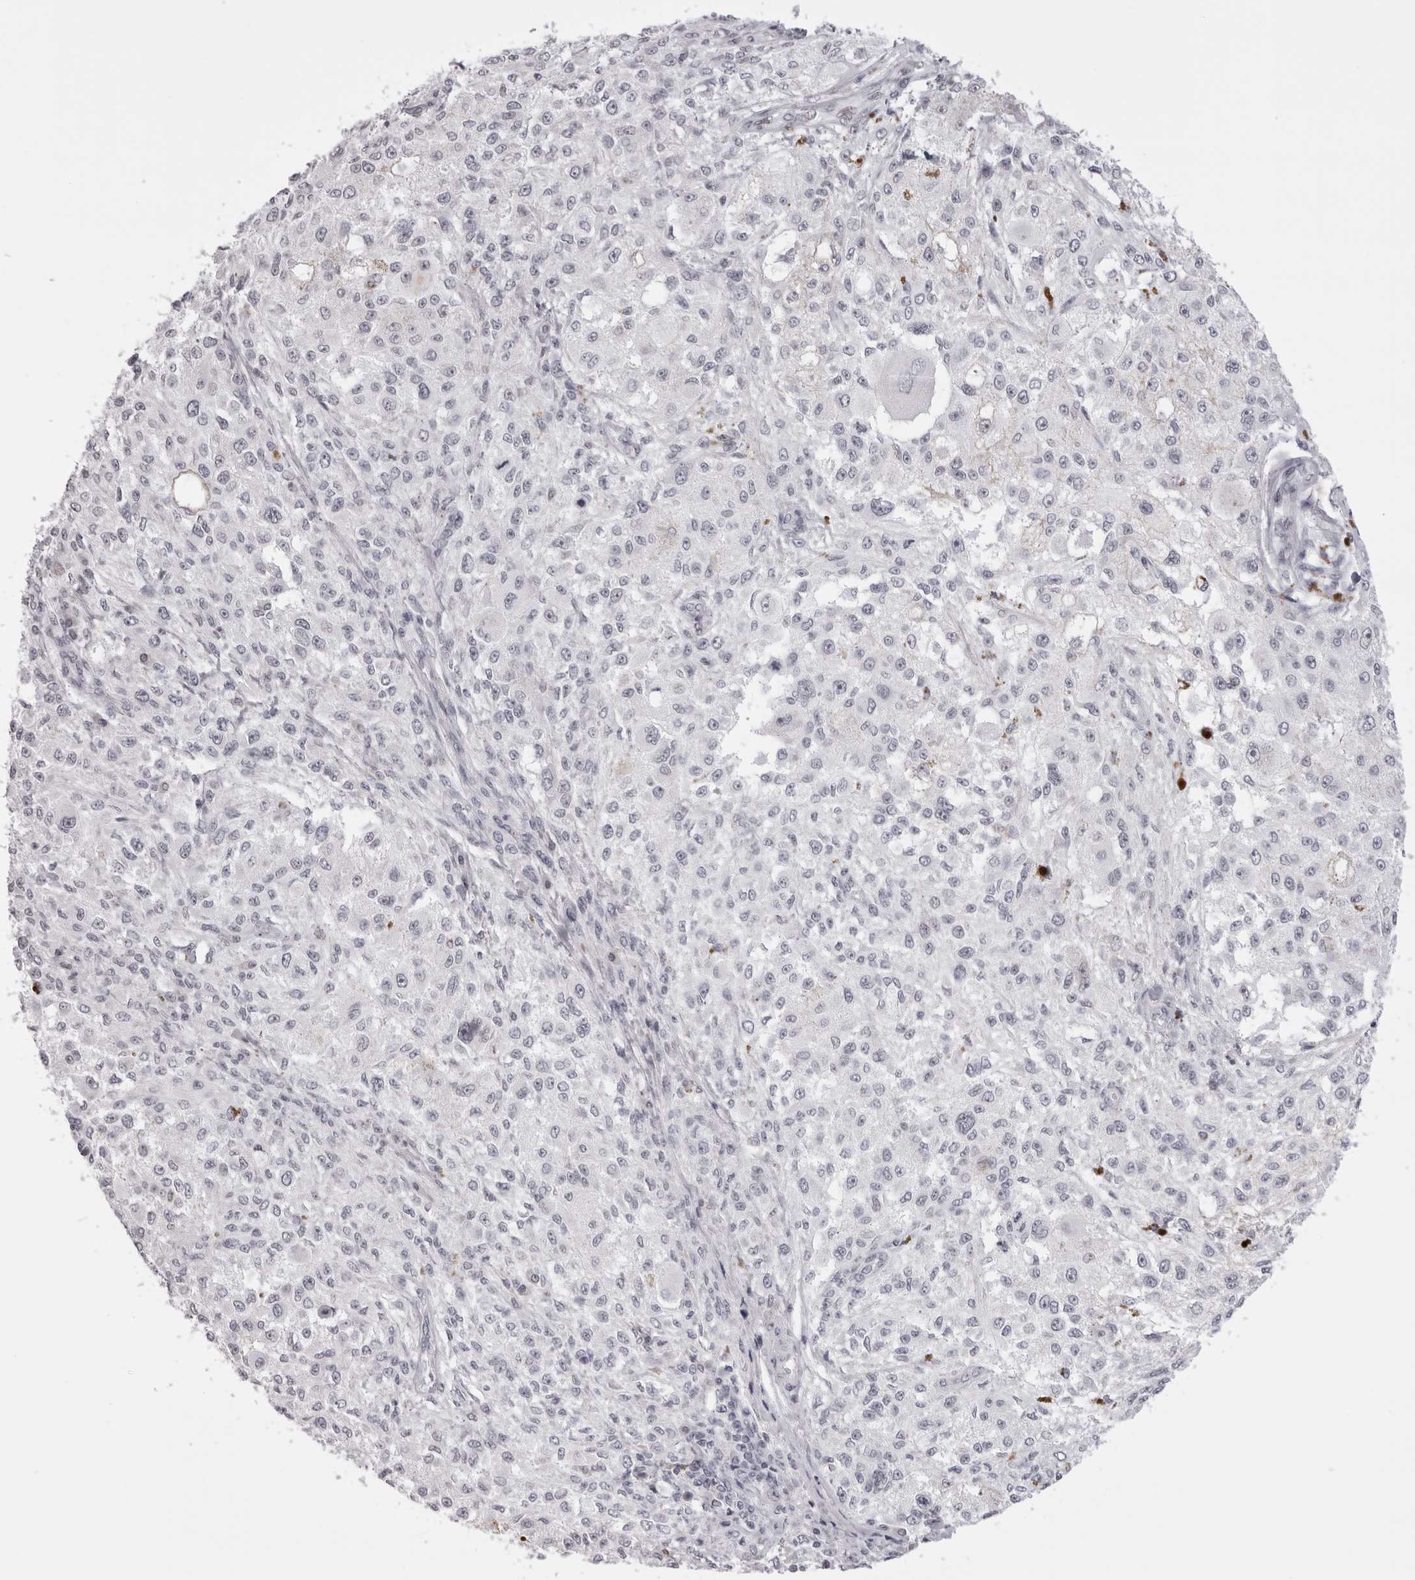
{"staining": {"intensity": "negative", "quantity": "none", "location": "none"}, "tissue": "melanoma", "cell_type": "Tumor cells", "image_type": "cancer", "snomed": [{"axis": "morphology", "description": "Necrosis, NOS"}, {"axis": "morphology", "description": "Malignant melanoma, NOS"}, {"axis": "topography", "description": "Skin"}], "caption": "Protein analysis of malignant melanoma shows no significant expression in tumor cells. (DAB (3,3'-diaminobenzidine) IHC, high magnification).", "gene": "MAFK", "patient": {"sex": "female", "age": 87}}